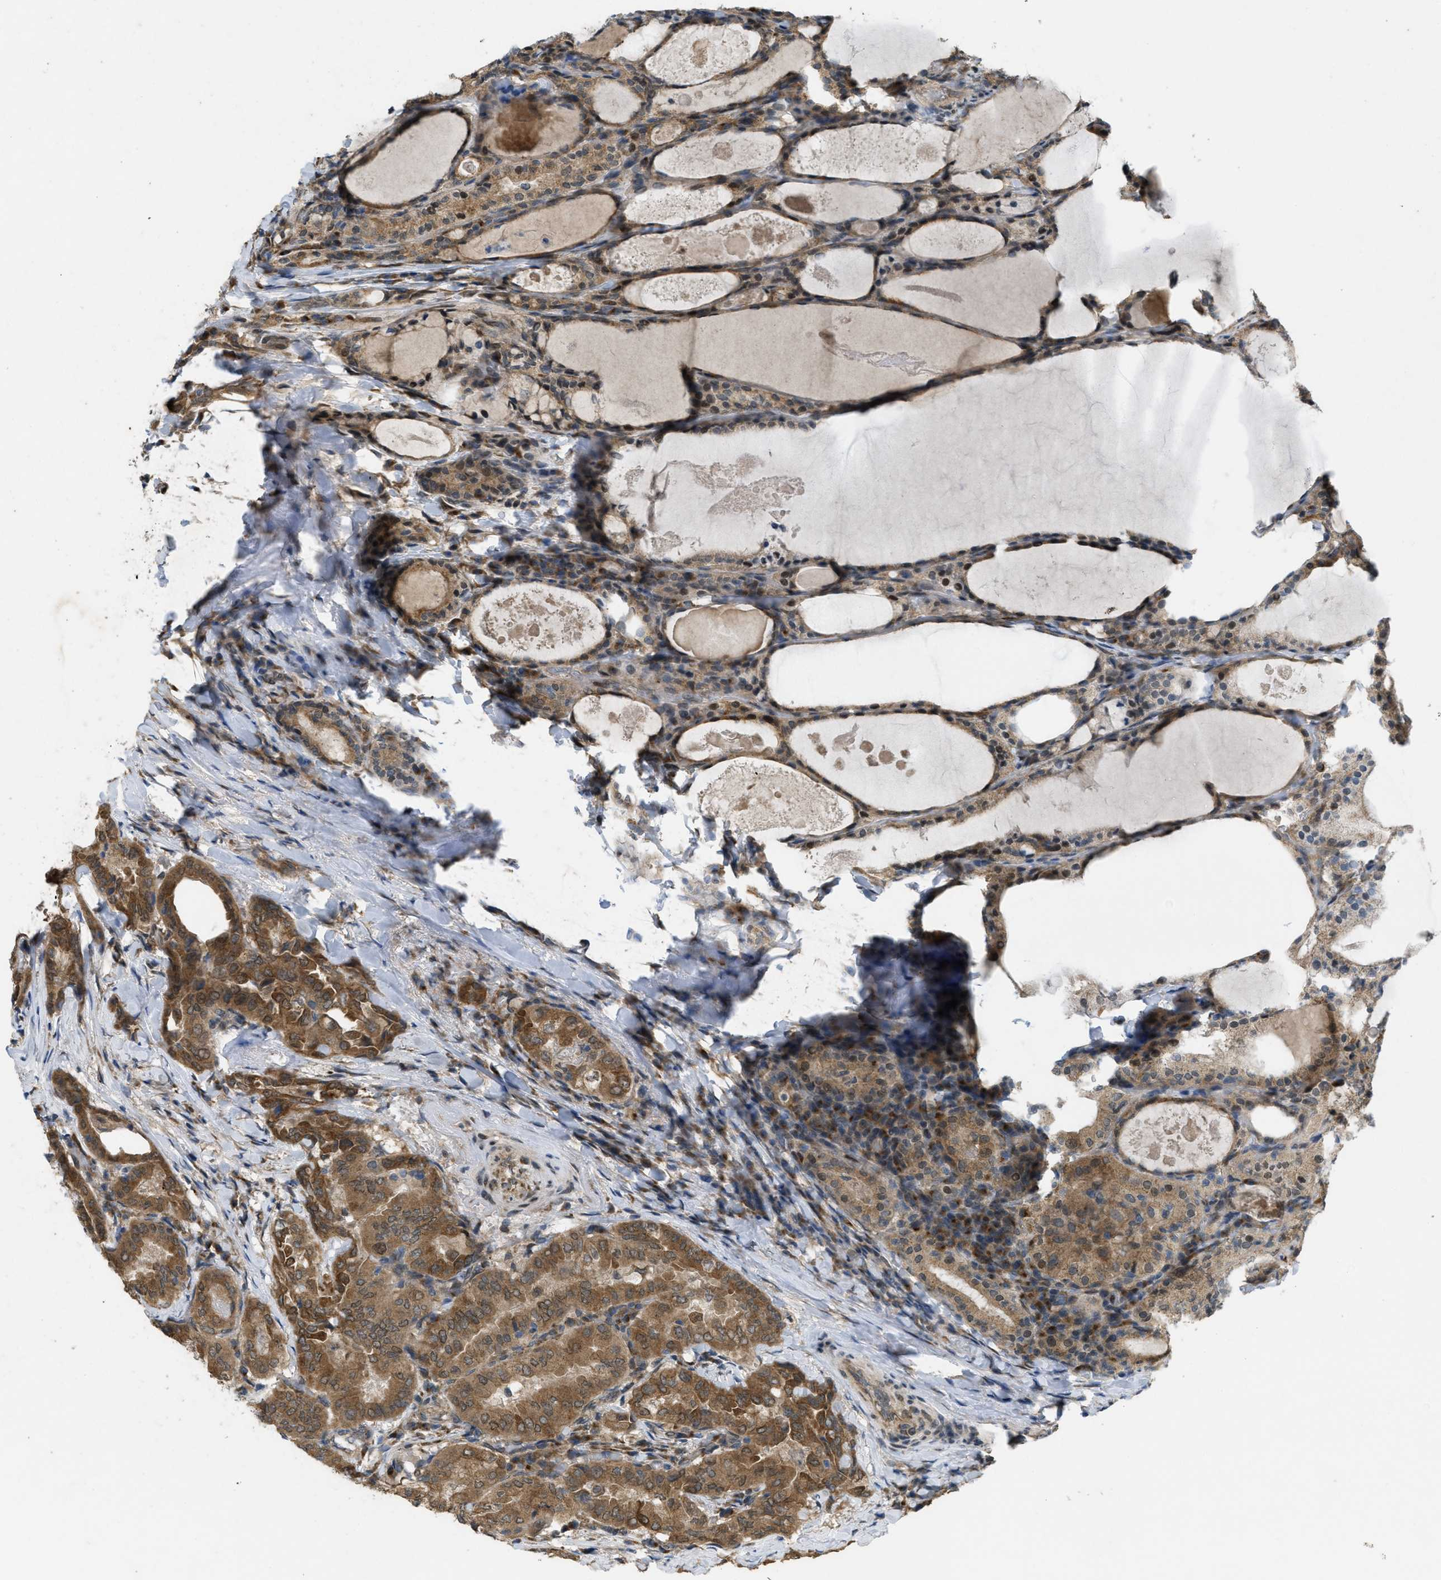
{"staining": {"intensity": "moderate", "quantity": ">75%", "location": "cytoplasmic/membranous"}, "tissue": "thyroid cancer", "cell_type": "Tumor cells", "image_type": "cancer", "snomed": [{"axis": "morphology", "description": "Papillary adenocarcinoma, NOS"}, {"axis": "topography", "description": "Thyroid gland"}], "caption": "About >75% of tumor cells in human thyroid cancer reveal moderate cytoplasmic/membranous protein positivity as visualized by brown immunohistochemical staining.", "gene": "IFNLR1", "patient": {"sex": "female", "age": 42}}